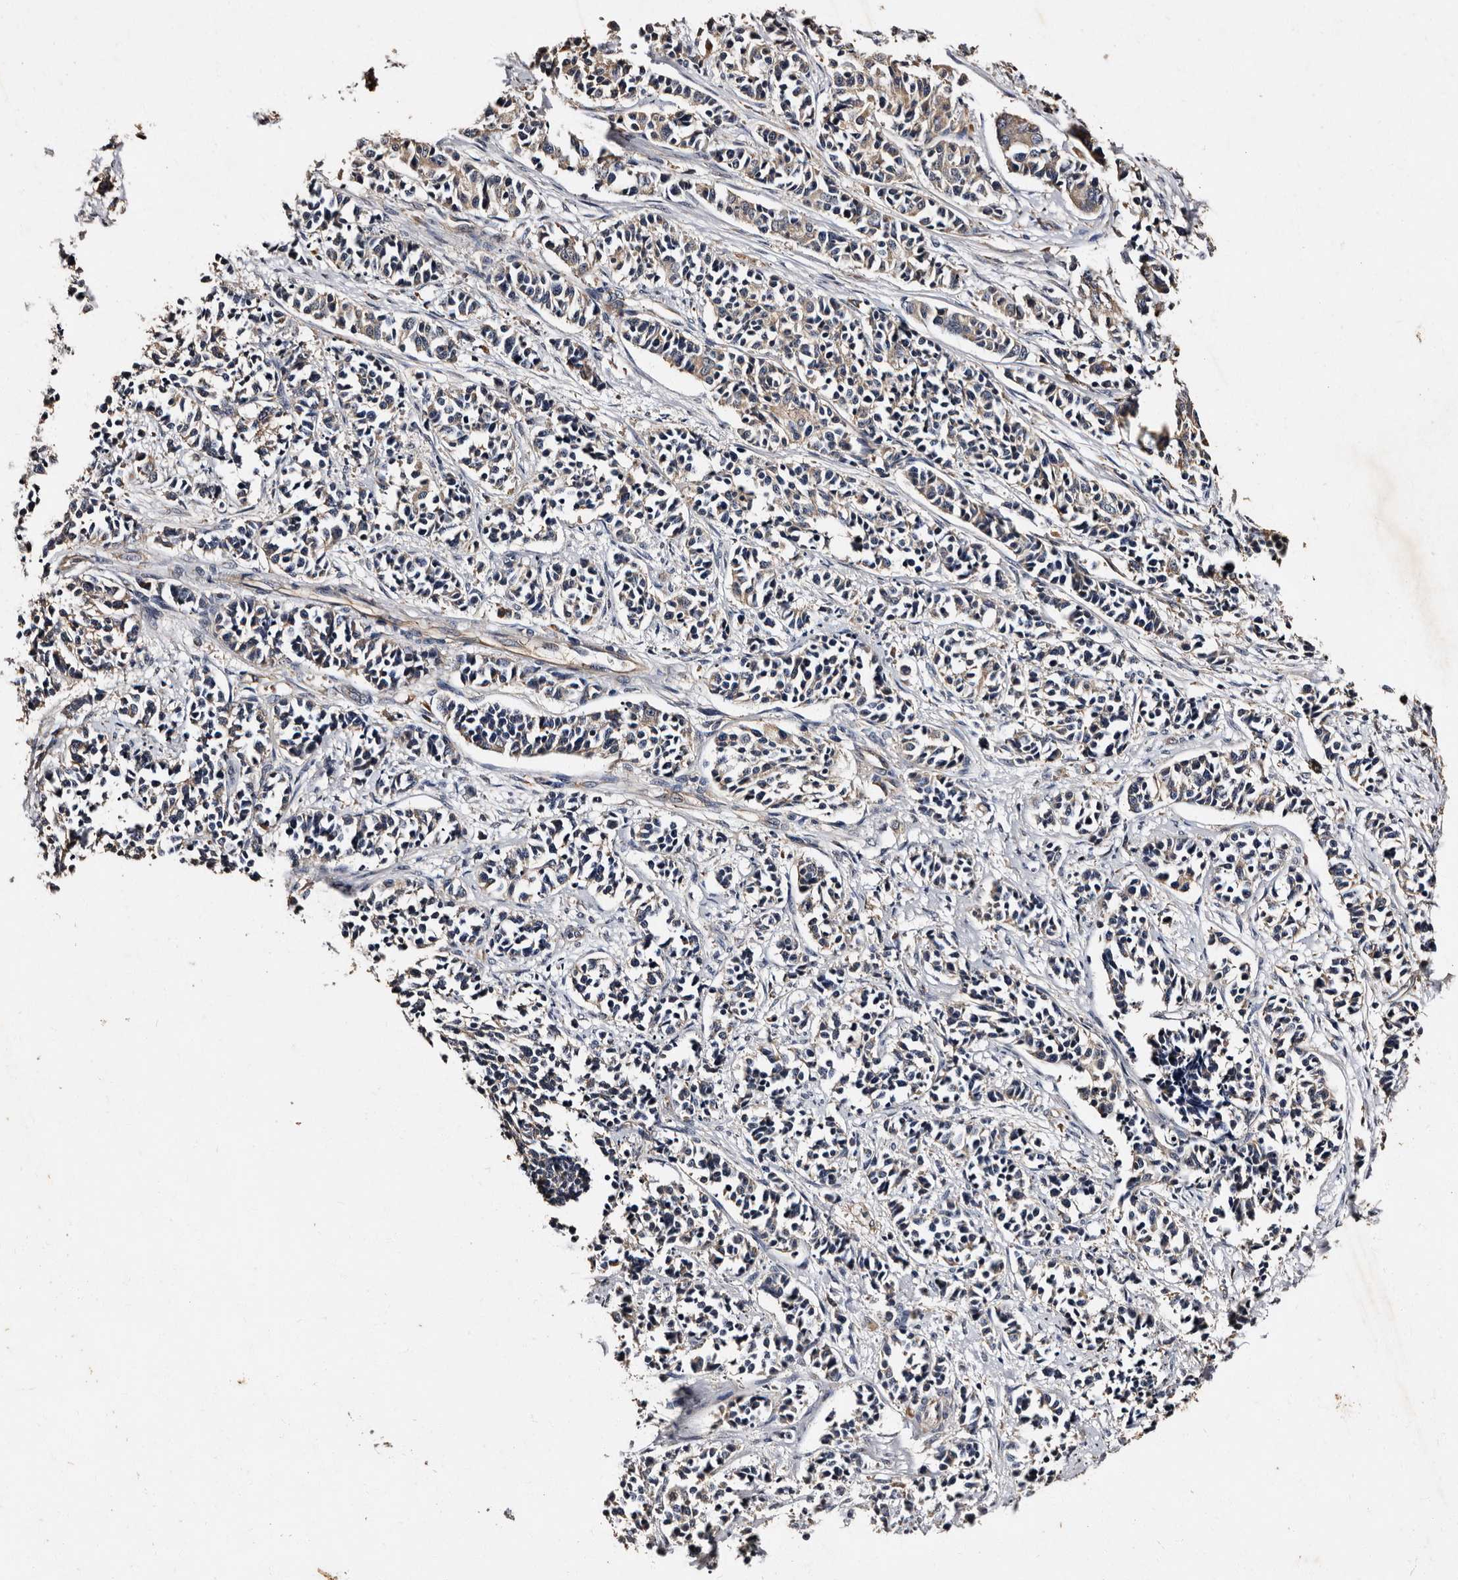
{"staining": {"intensity": "weak", "quantity": "<25%", "location": "cytoplasmic/membranous"}, "tissue": "cervical cancer", "cell_type": "Tumor cells", "image_type": "cancer", "snomed": [{"axis": "morphology", "description": "Normal tissue, NOS"}, {"axis": "morphology", "description": "Squamous cell carcinoma, NOS"}, {"axis": "topography", "description": "Cervix"}], "caption": "This is an immunohistochemistry (IHC) micrograph of squamous cell carcinoma (cervical). There is no expression in tumor cells.", "gene": "ADCK5", "patient": {"sex": "female", "age": 35}}